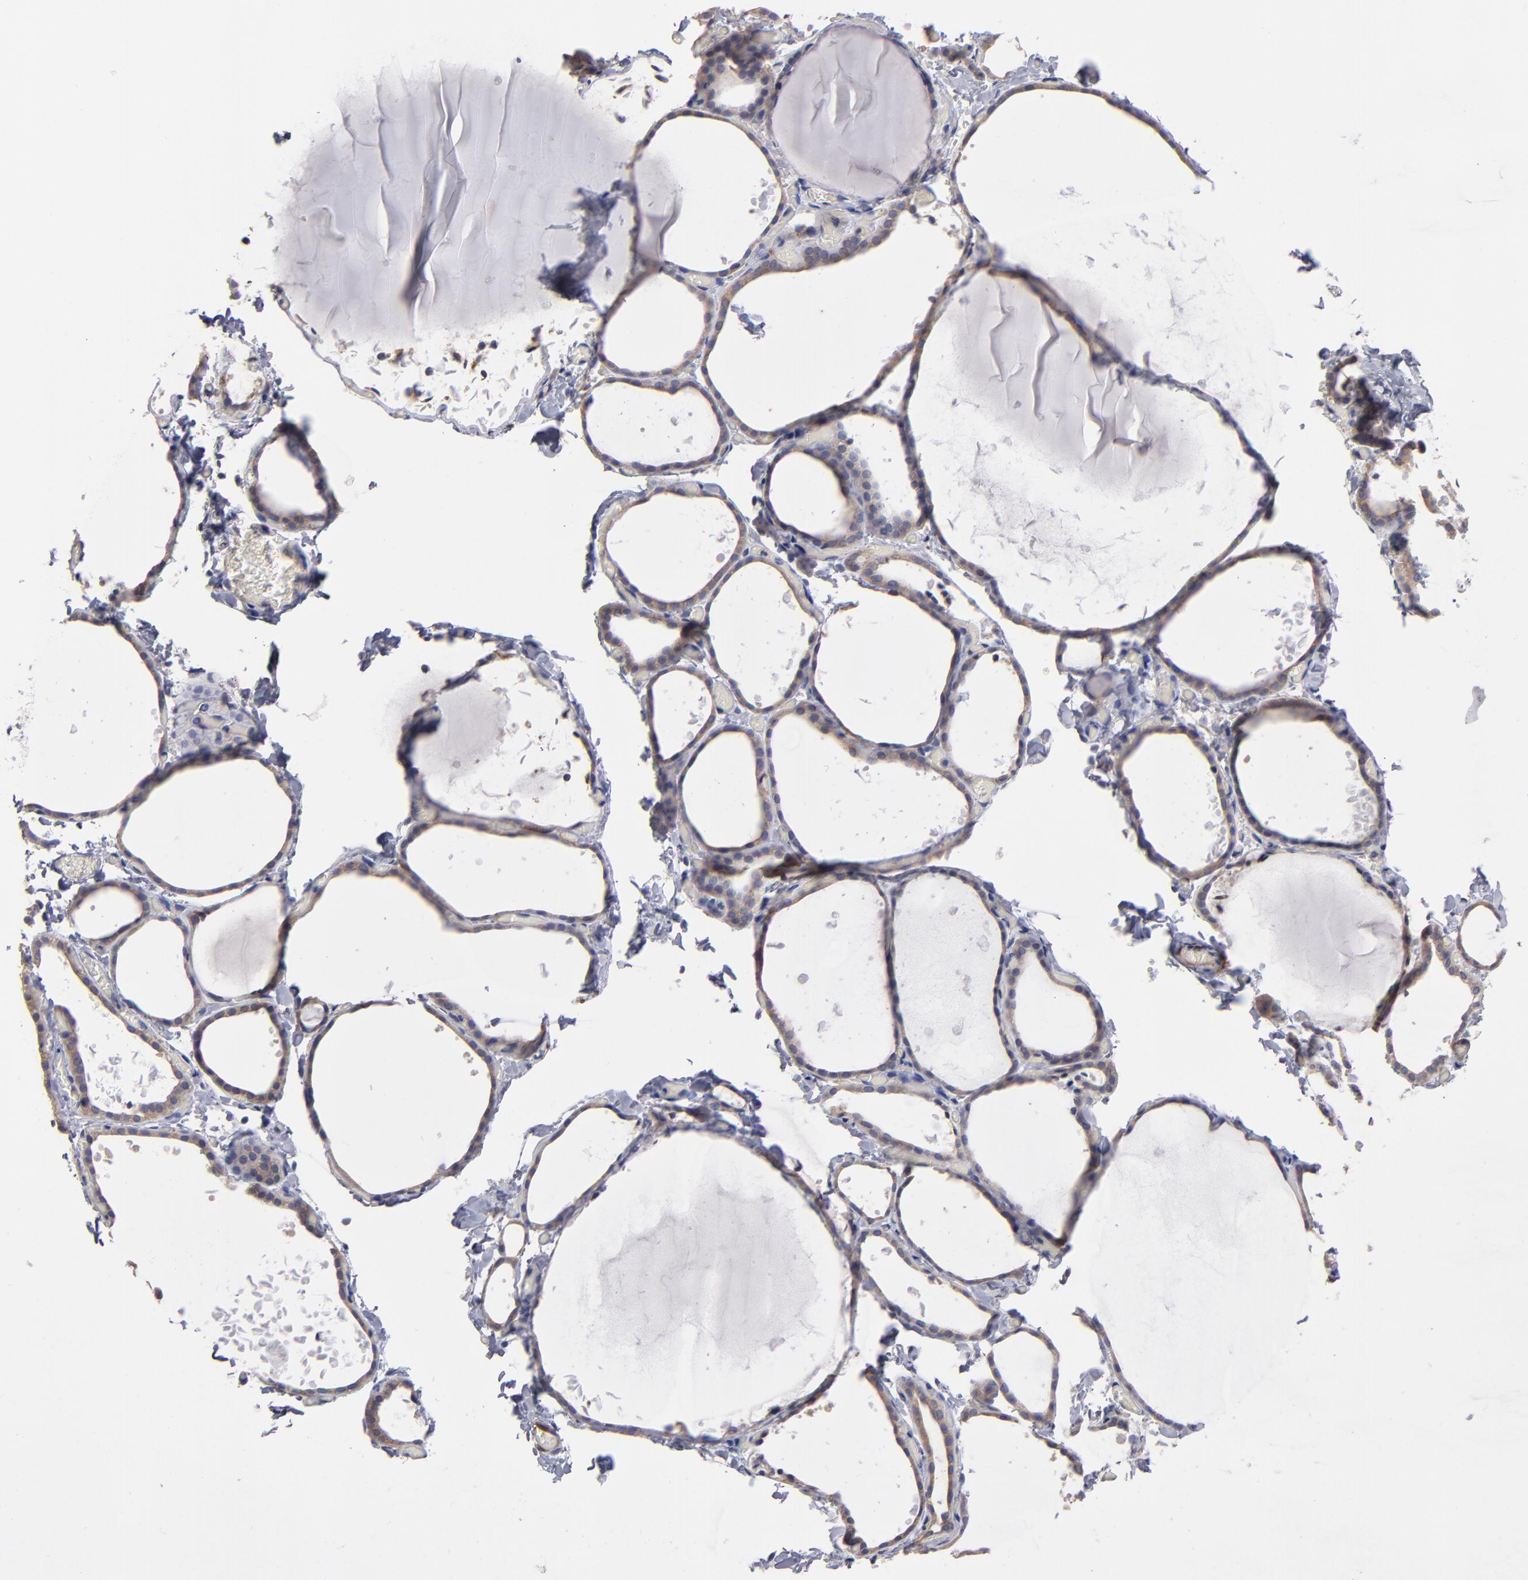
{"staining": {"intensity": "weak", "quantity": ">75%", "location": "cytoplasmic/membranous"}, "tissue": "thyroid gland", "cell_type": "Glandular cells", "image_type": "normal", "snomed": [{"axis": "morphology", "description": "Normal tissue, NOS"}, {"axis": "topography", "description": "Thyroid gland"}], "caption": "Thyroid gland stained for a protein (brown) shows weak cytoplasmic/membranous positive staining in about >75% of glandular cells.", "gene": "SLMAP", "patient": {"sex": "female", "age": 22}}